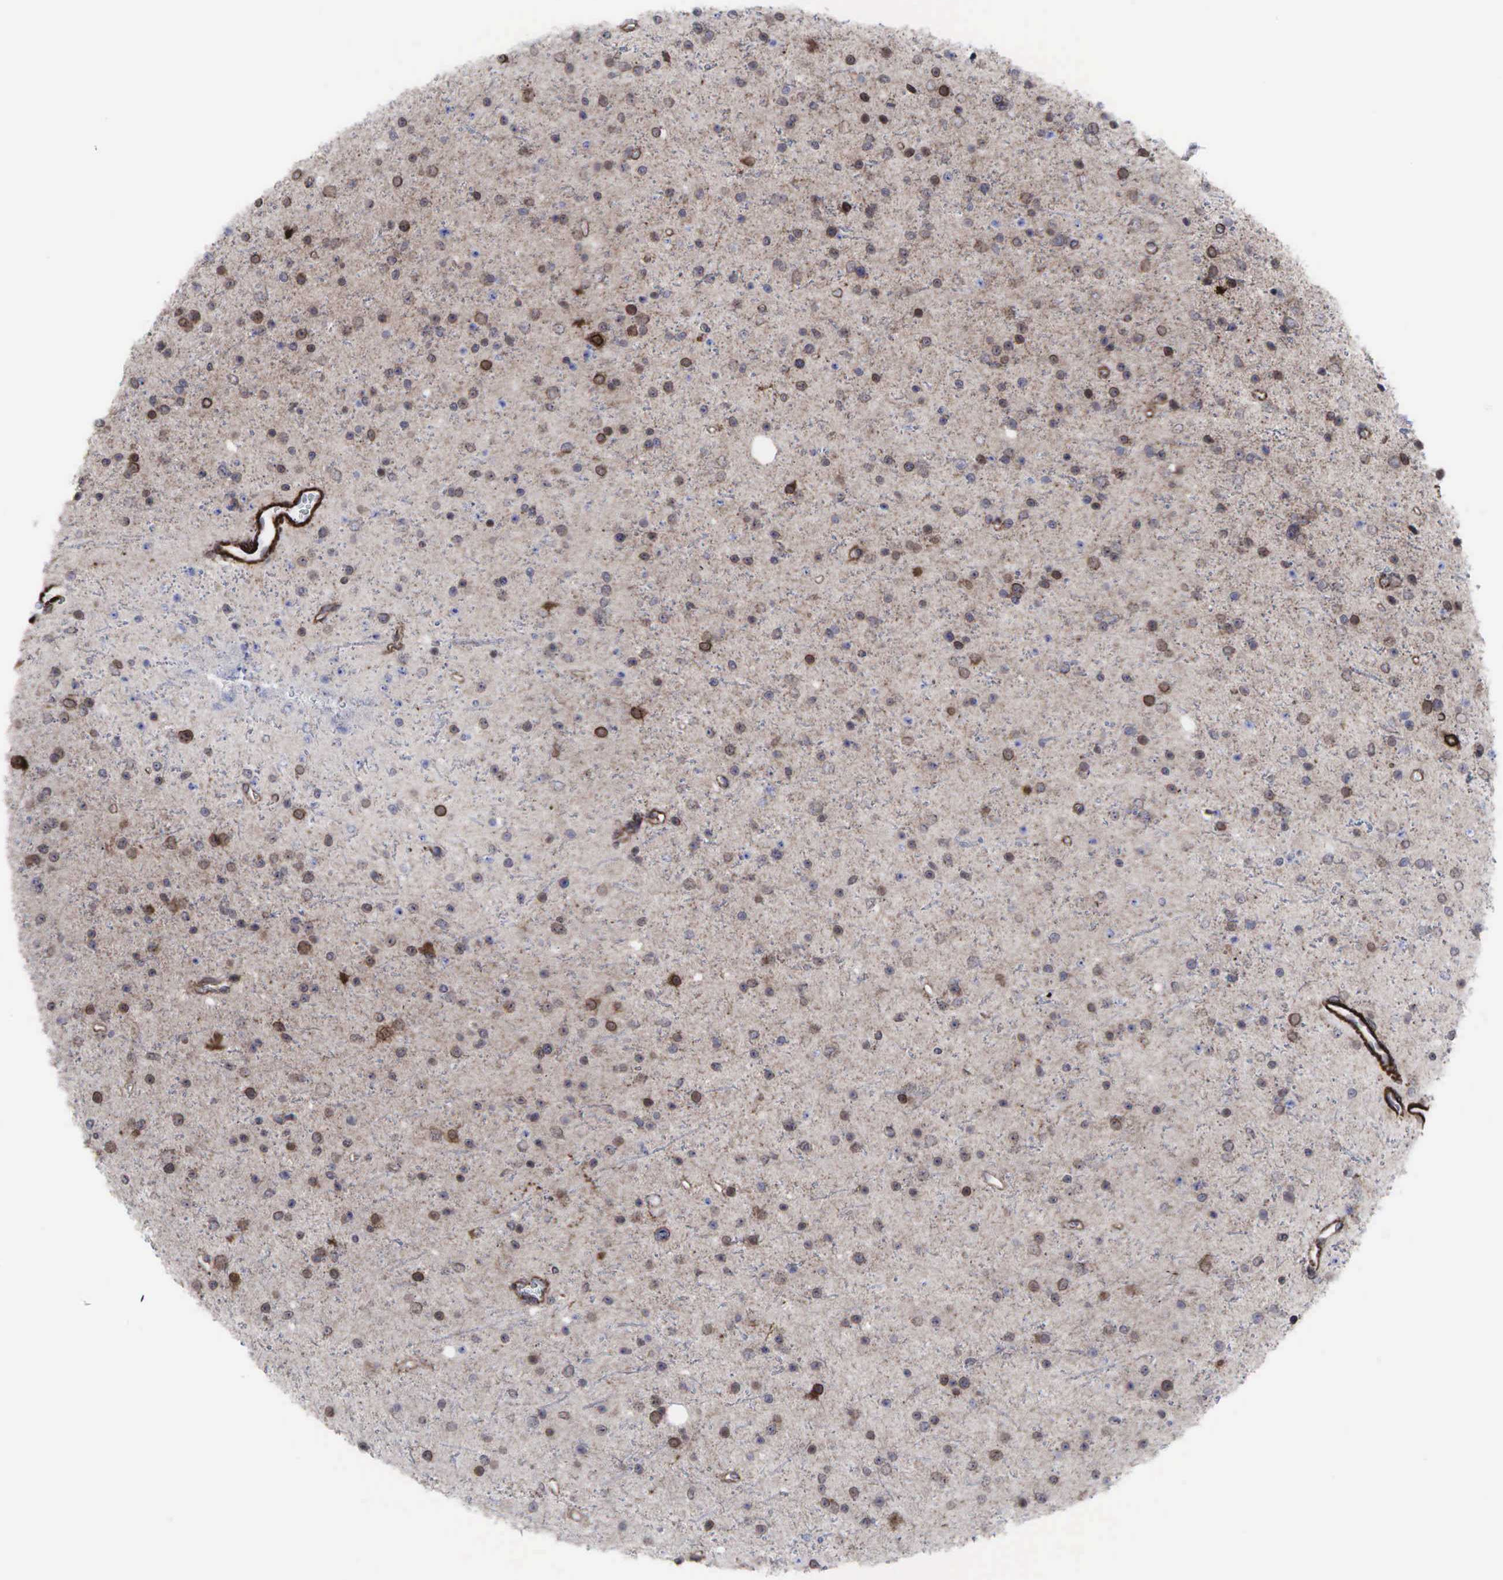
{"staining": {"intensity": "weak", "quantity": "25%-75%", "location": "cytoplasmic/membranous,nuclear"}, "tissue": "glioma", "cell_type": "Tumor cells", "image_type": "cancer", "snomed": [{"axis": "morphology", "description": "Glioma, malignant, Low grade"}, {"axis": "topography", "description": "Brain"}], "caption": "Malignant glioma (low-grade) stained with IHC reveals weak cytoplasmic/membranous and nuclear positivity in approximately 25%-75% of tumor cells.", "gene": "GPRASP1", "patient": {"sex": "female", "age": 46}}